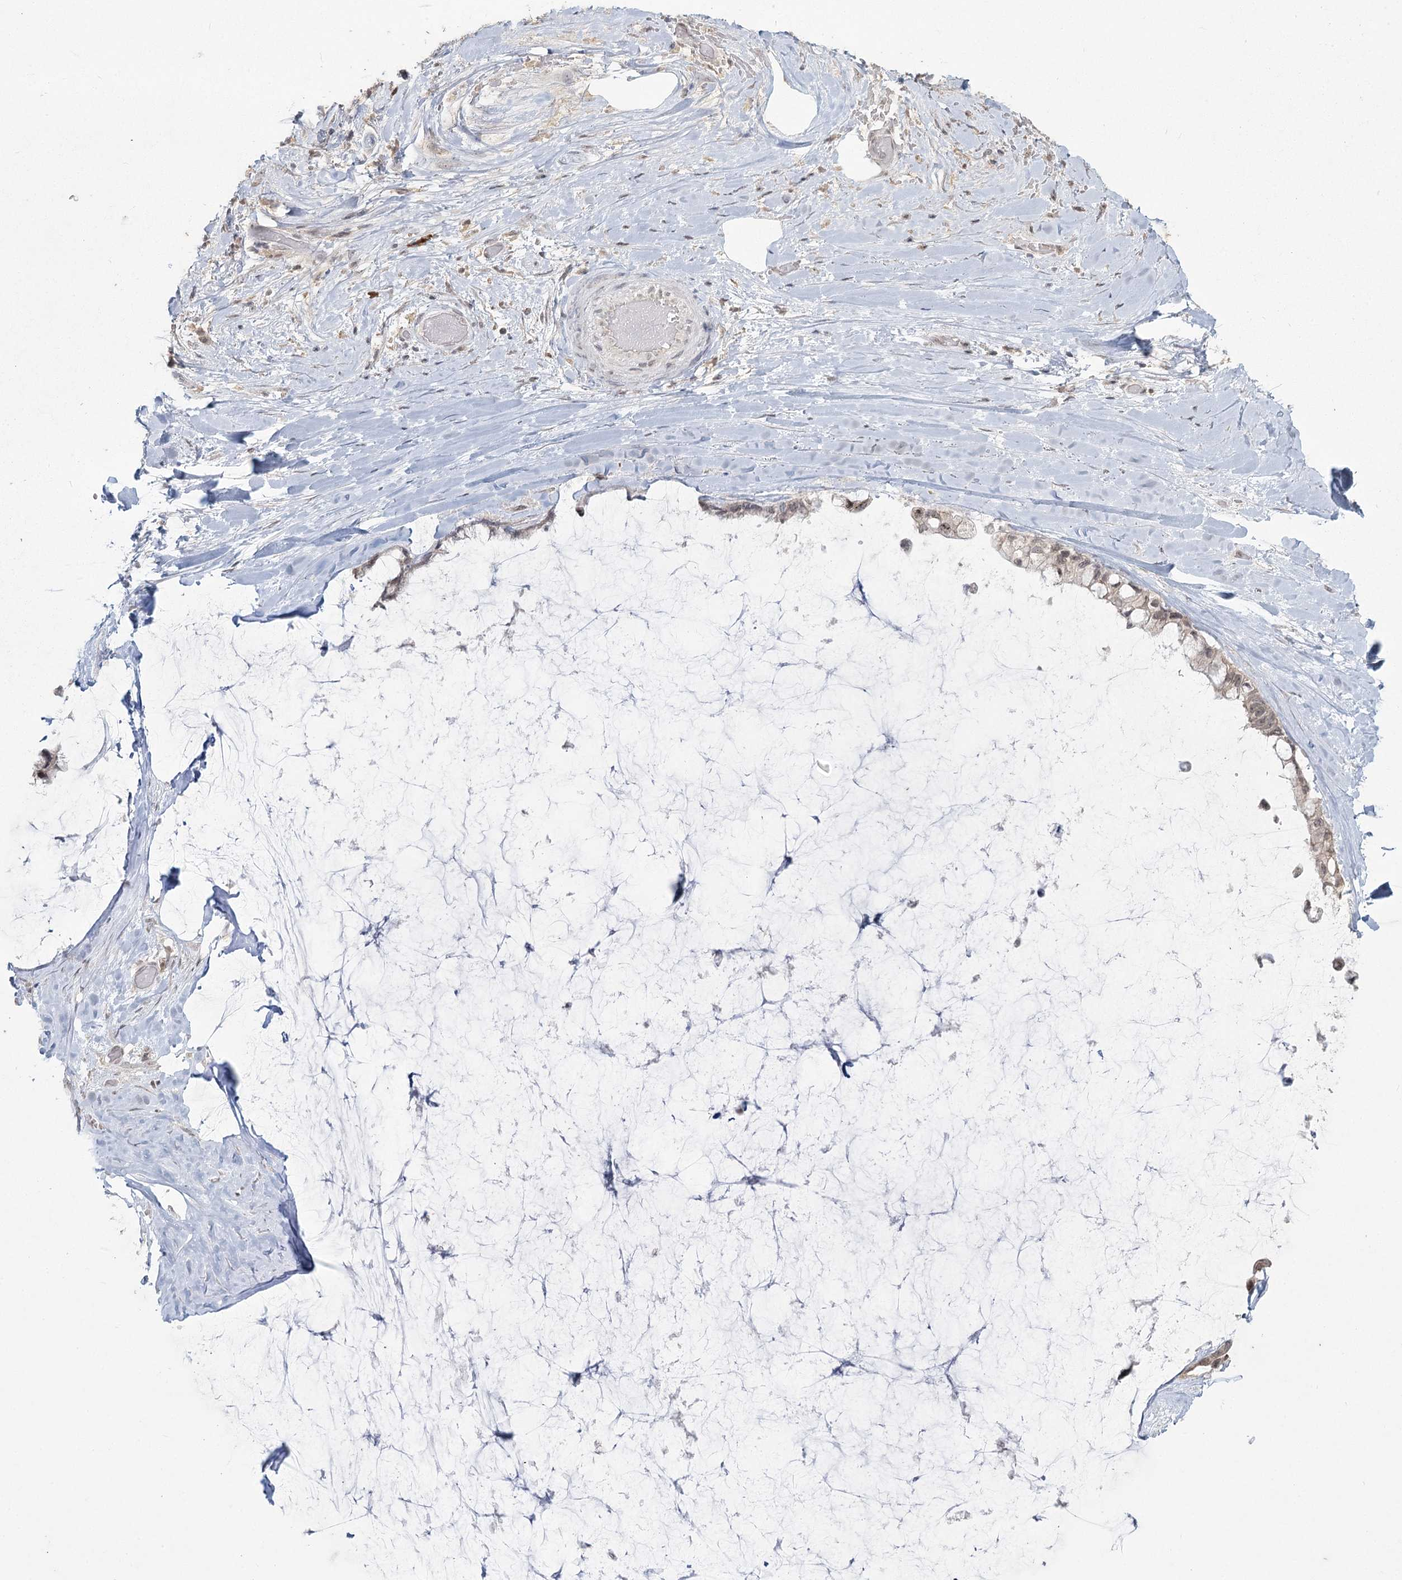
{"staining": {"intensity": "weak", "quantity": "<25%", "location": "cytoplasmic/membranous"}, "tissue": "ovarian cancer", "cell_type": "Tumor cells", "image_type": "cancer", "snomed": [{"axis": "morphology", "description": "Cystadenocarcinoma, mucinous, NOS"}, {"axis": "topography", "description": "Ovary"}], "caption": "This is an IHC histopathology image of human ovarian mucinous cystadenocarcinoma. There is no expression in tumor cells.", "gene": "LY6G5C", "patient": {"sex": "female", "age": 39}}